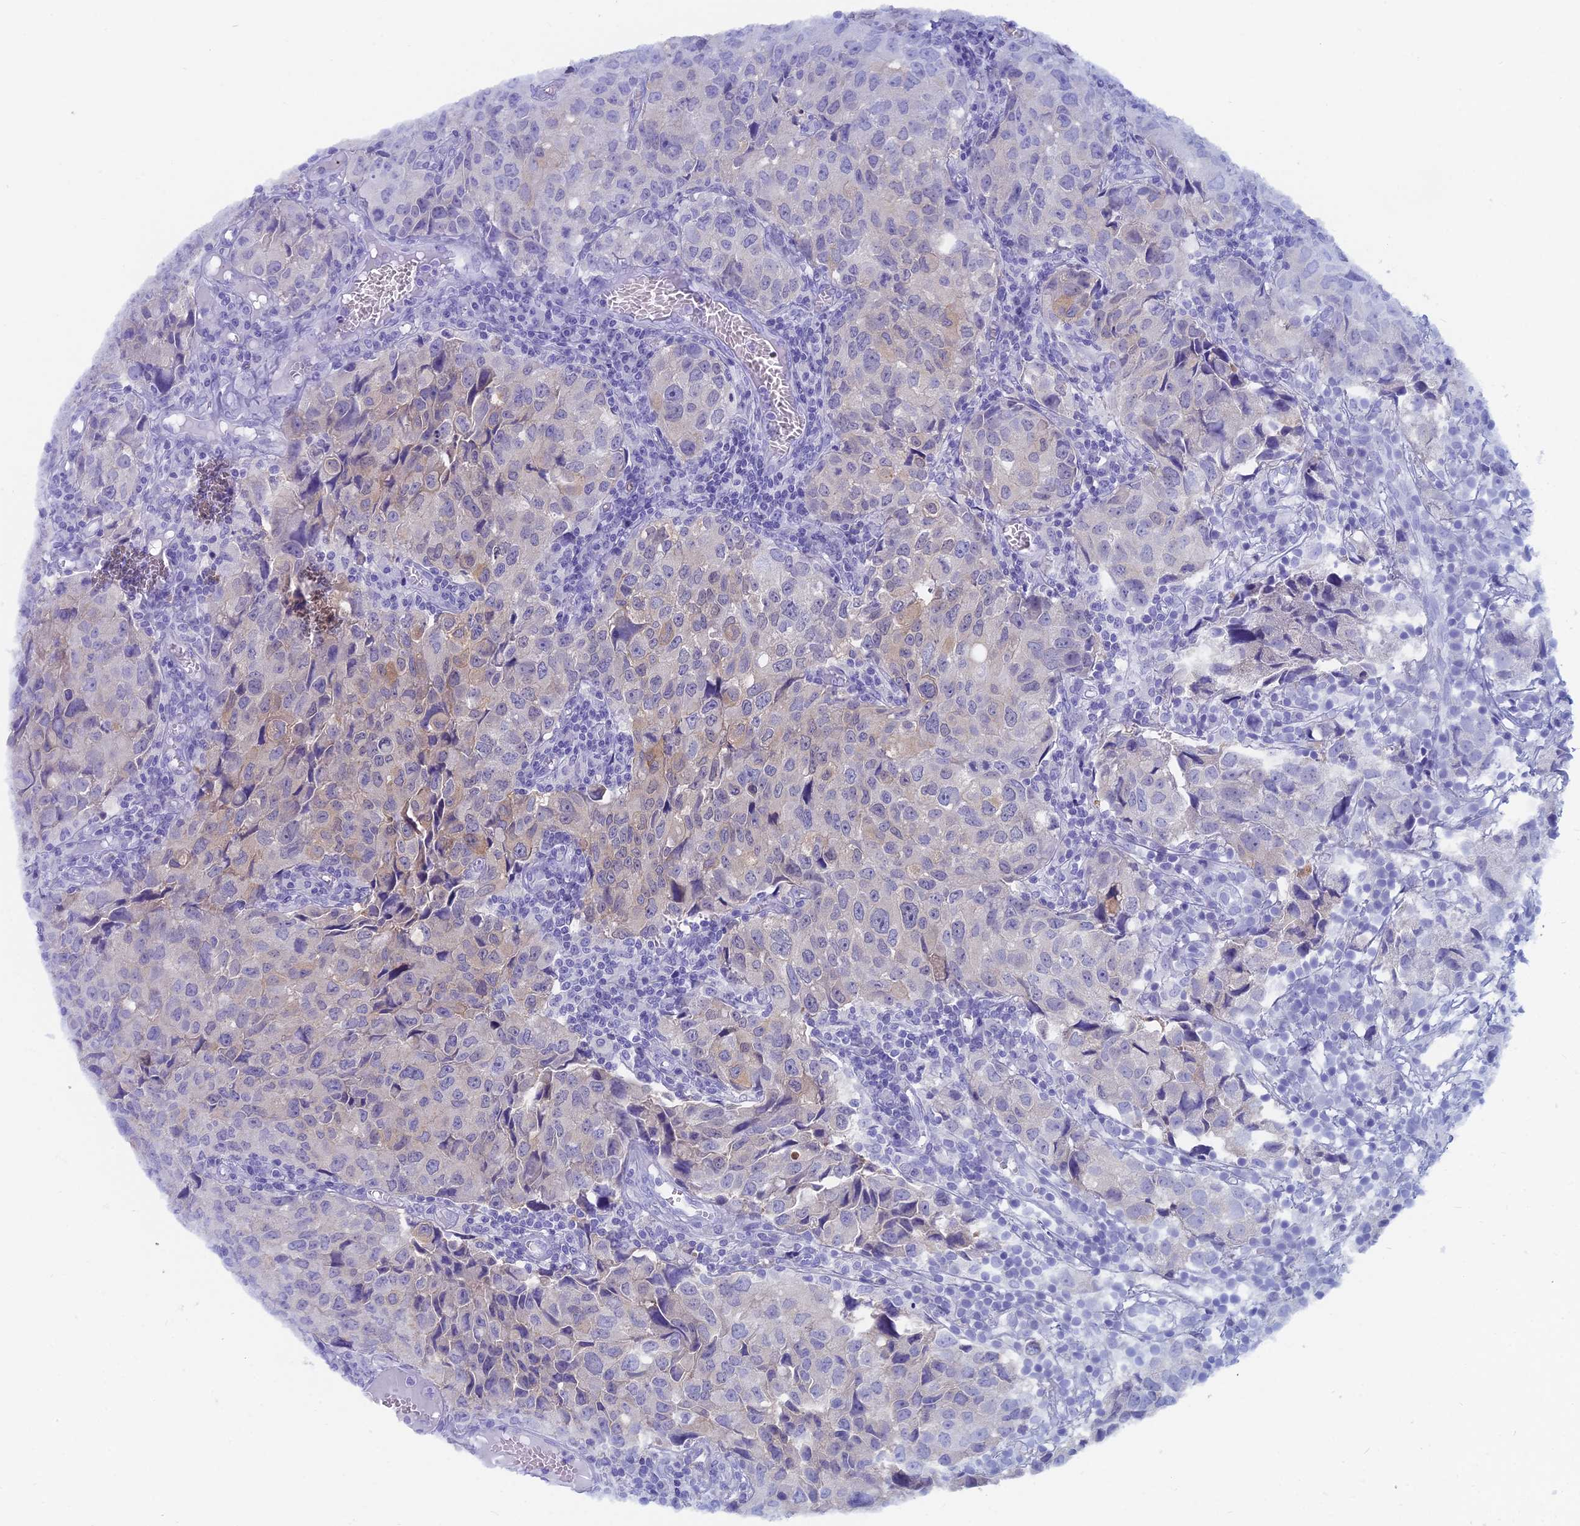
{"staining": {"intensity": "weak", "quantity": "<25%", "location": "cytoplasmic/membranous"}, "tissue": "urothelial cancer", "cell_type": "Tumor cells", "image_type": "cancer", "snomed": [{"axis": "morphology", "description": "Urothelial carcinoma, High grade"}, {"axis": "topography", "description": "Urinary bladder"}], "caption": "Tumor cells show no significant positivity in urothelial cancer.", "gene": "CAPS", "patient": {"sex": "female", "age": 75}}